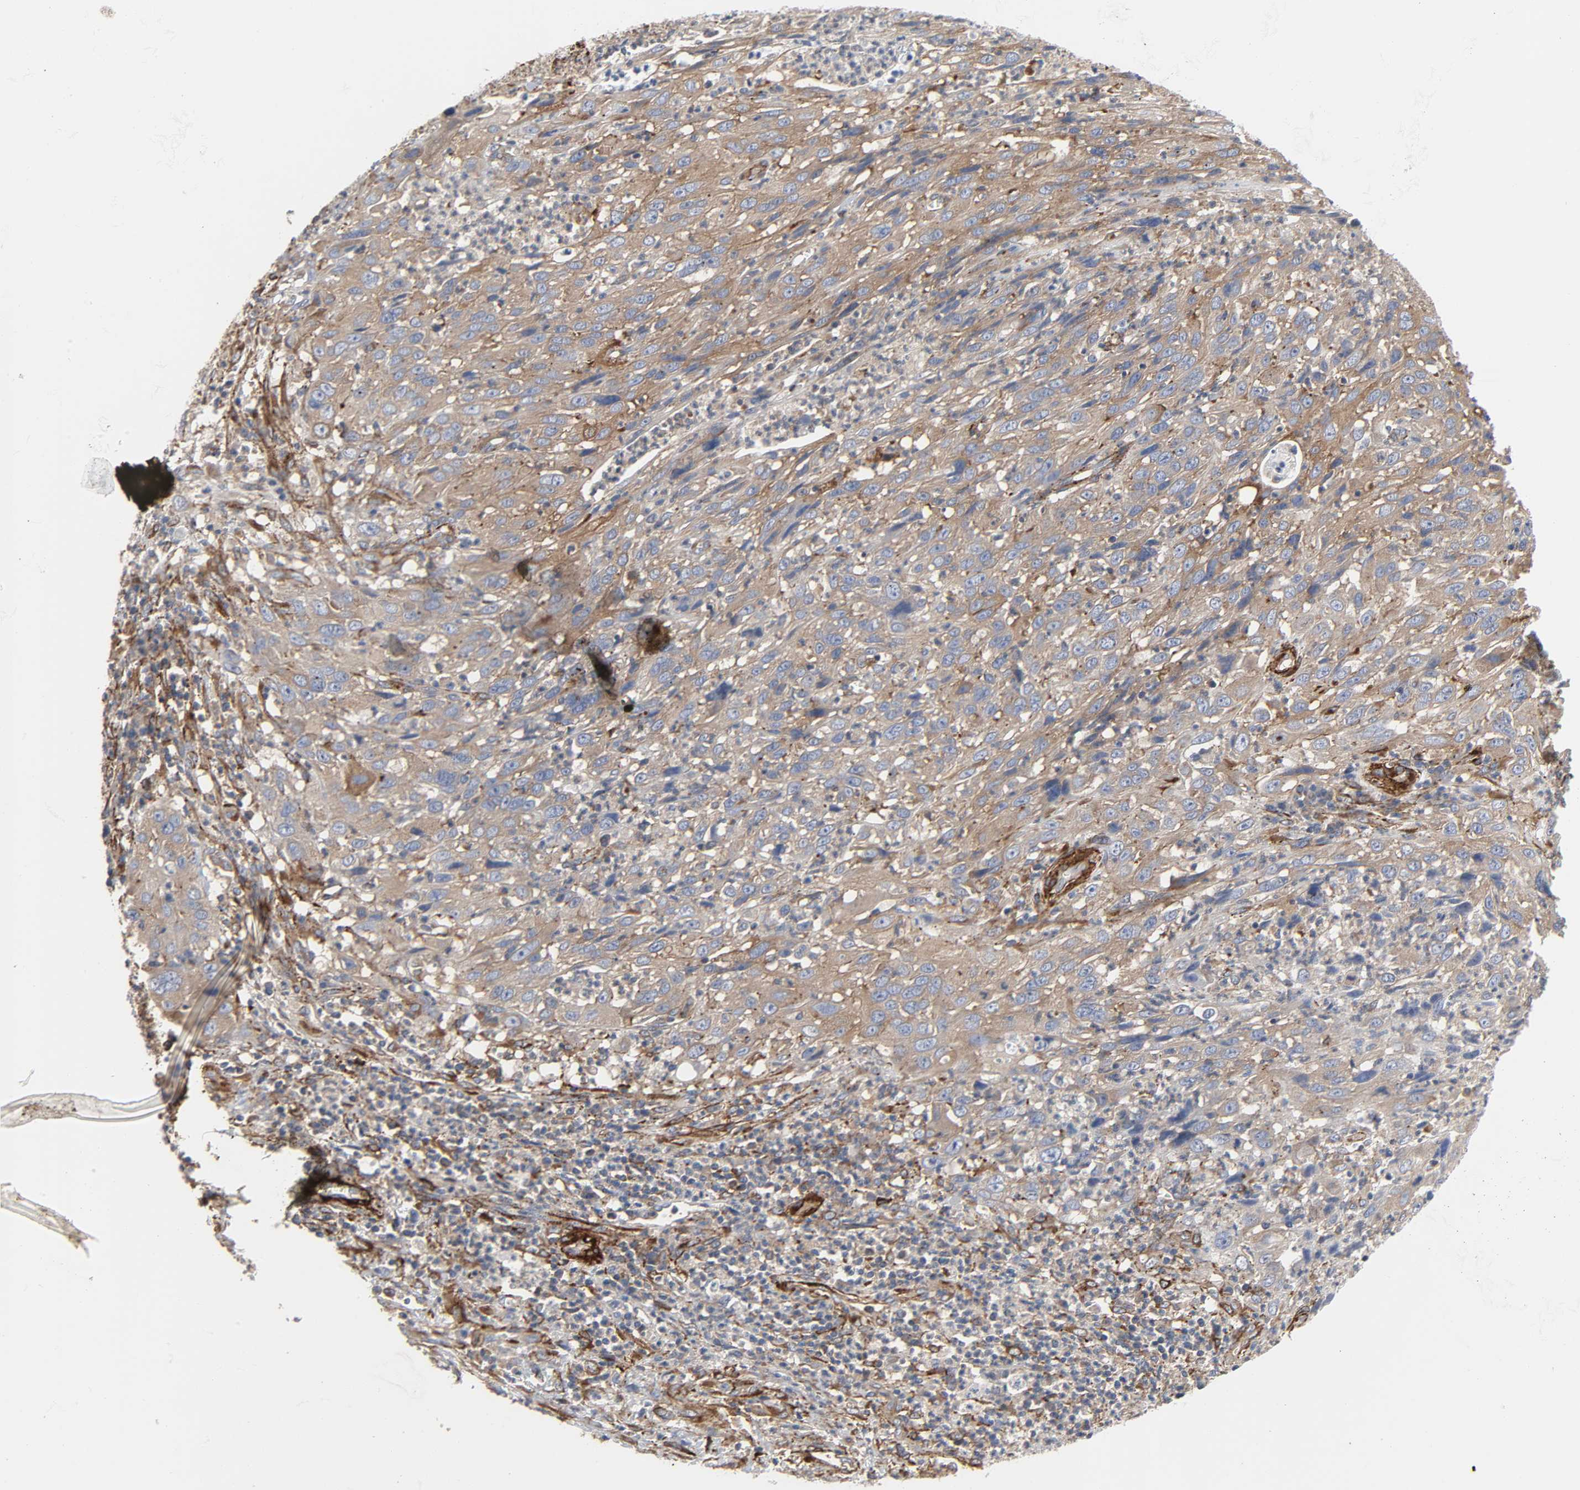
{"staining": {"intensity": "moderate", "quantity": ">75%", "location": "cytoplasmic/membranous"}, "tissue": "cervical cancer", "cell_type": "Tumor cells", "image_type": "cancer", "snomed": [{"axis": "morphology", "description": "Squamous cell carcinoma, NOS"}, {"axis": "topography", "description": "Cervix"}], "caption": "The micrograph exhibits staining of cervical cancer, revealing moderate cytoplasmic/membranous protein expression (brown color) within tumor cells. The protein of interest is shown in brown color, while the nuclei are stained blue.", "gene": "ARHGAP1", "patient": {"sex": "female", "age": 32}}